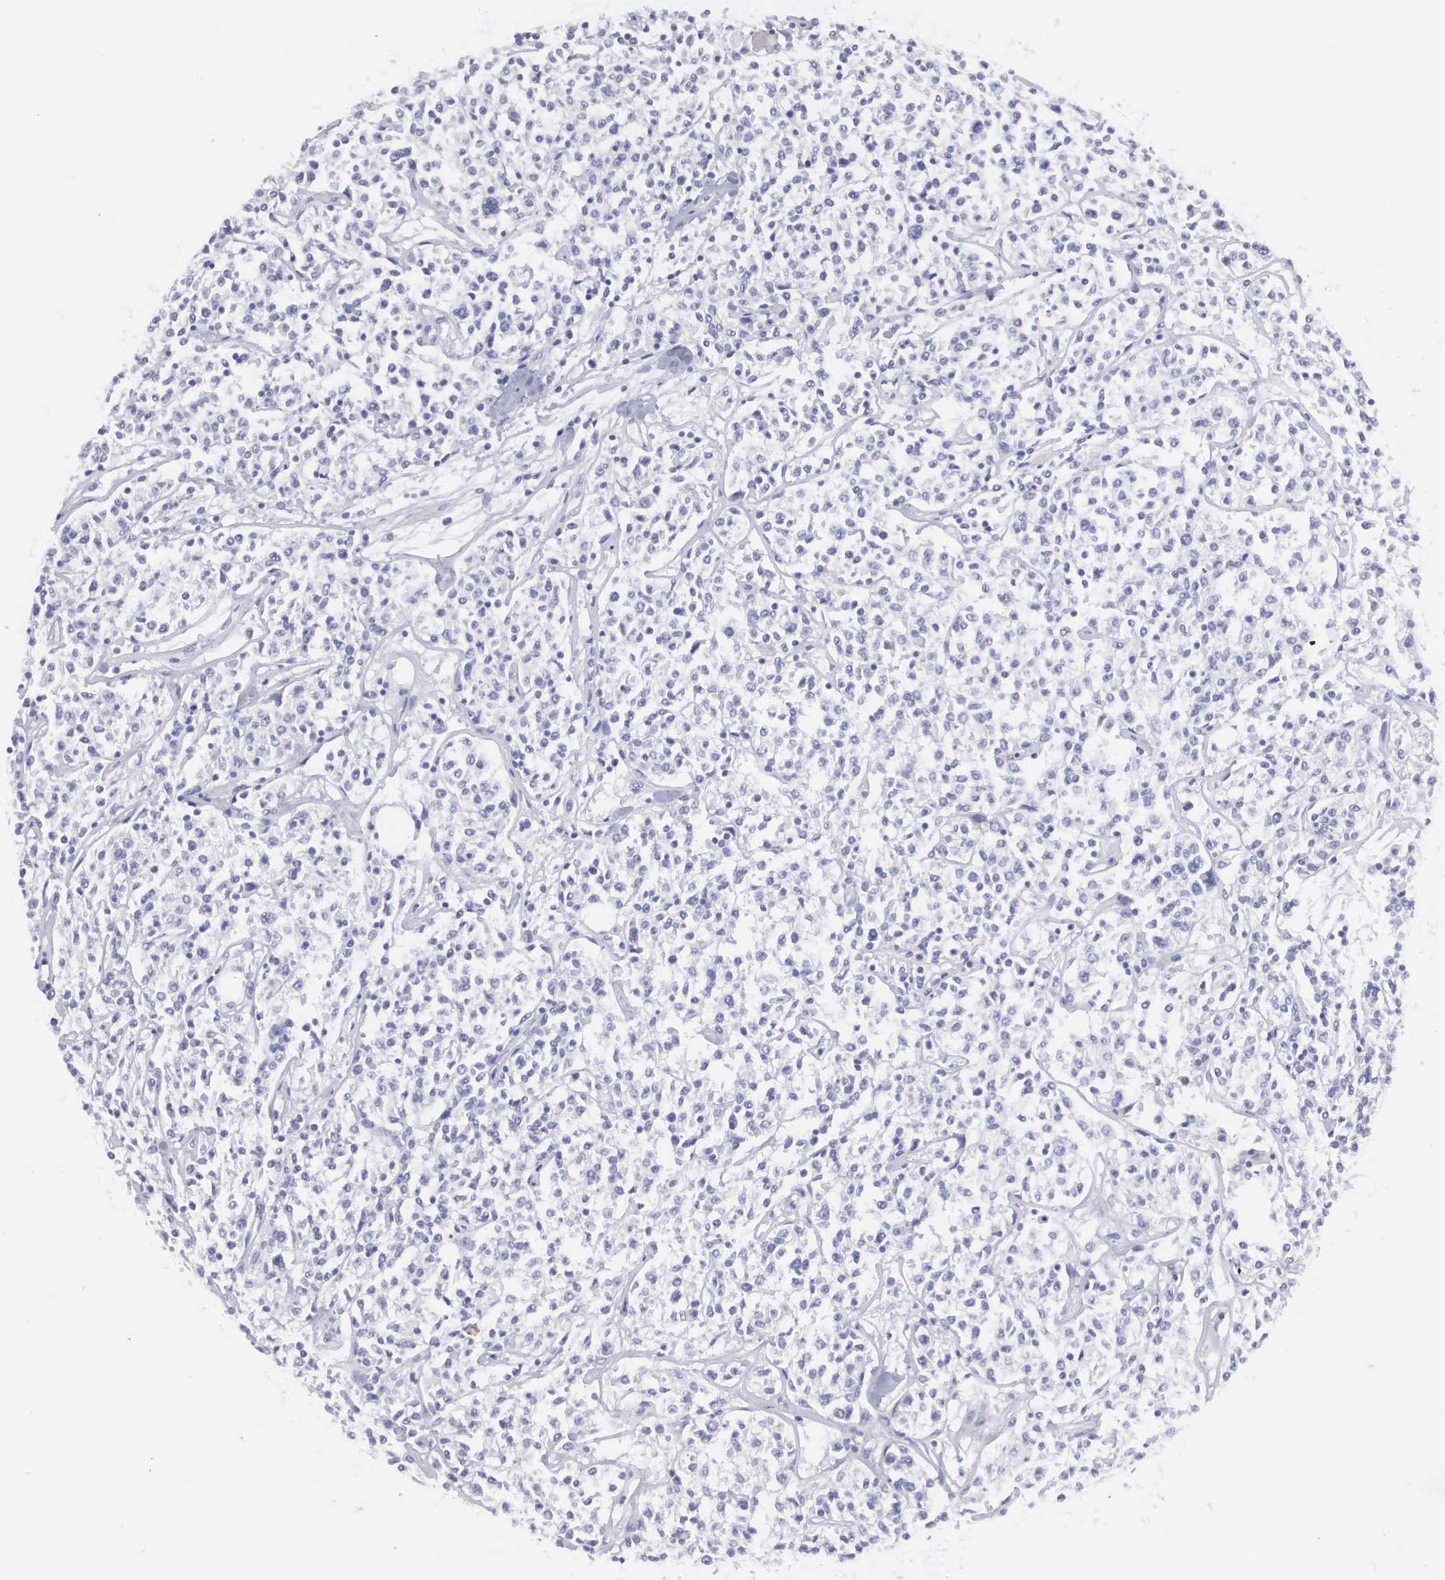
{"staining": {"intensity": "negative", "quantity": "none", "location": "none"}, "tissue": "lymphoma", "cell_type": "Tumor cells", "image_type": "cancer", "snomed": [{"axis": "morphology", "description": "Malignant lymphoma, non-Hodgkin's type, Low grade"}, {"axis": "topography", "description": "Small intestine"}], "caption": "The photomicrograph displays no significant expression in tumor cells of lymphoma.", "gene": "ARMCX3", "patient": {"sex": "female", "age": 59}}